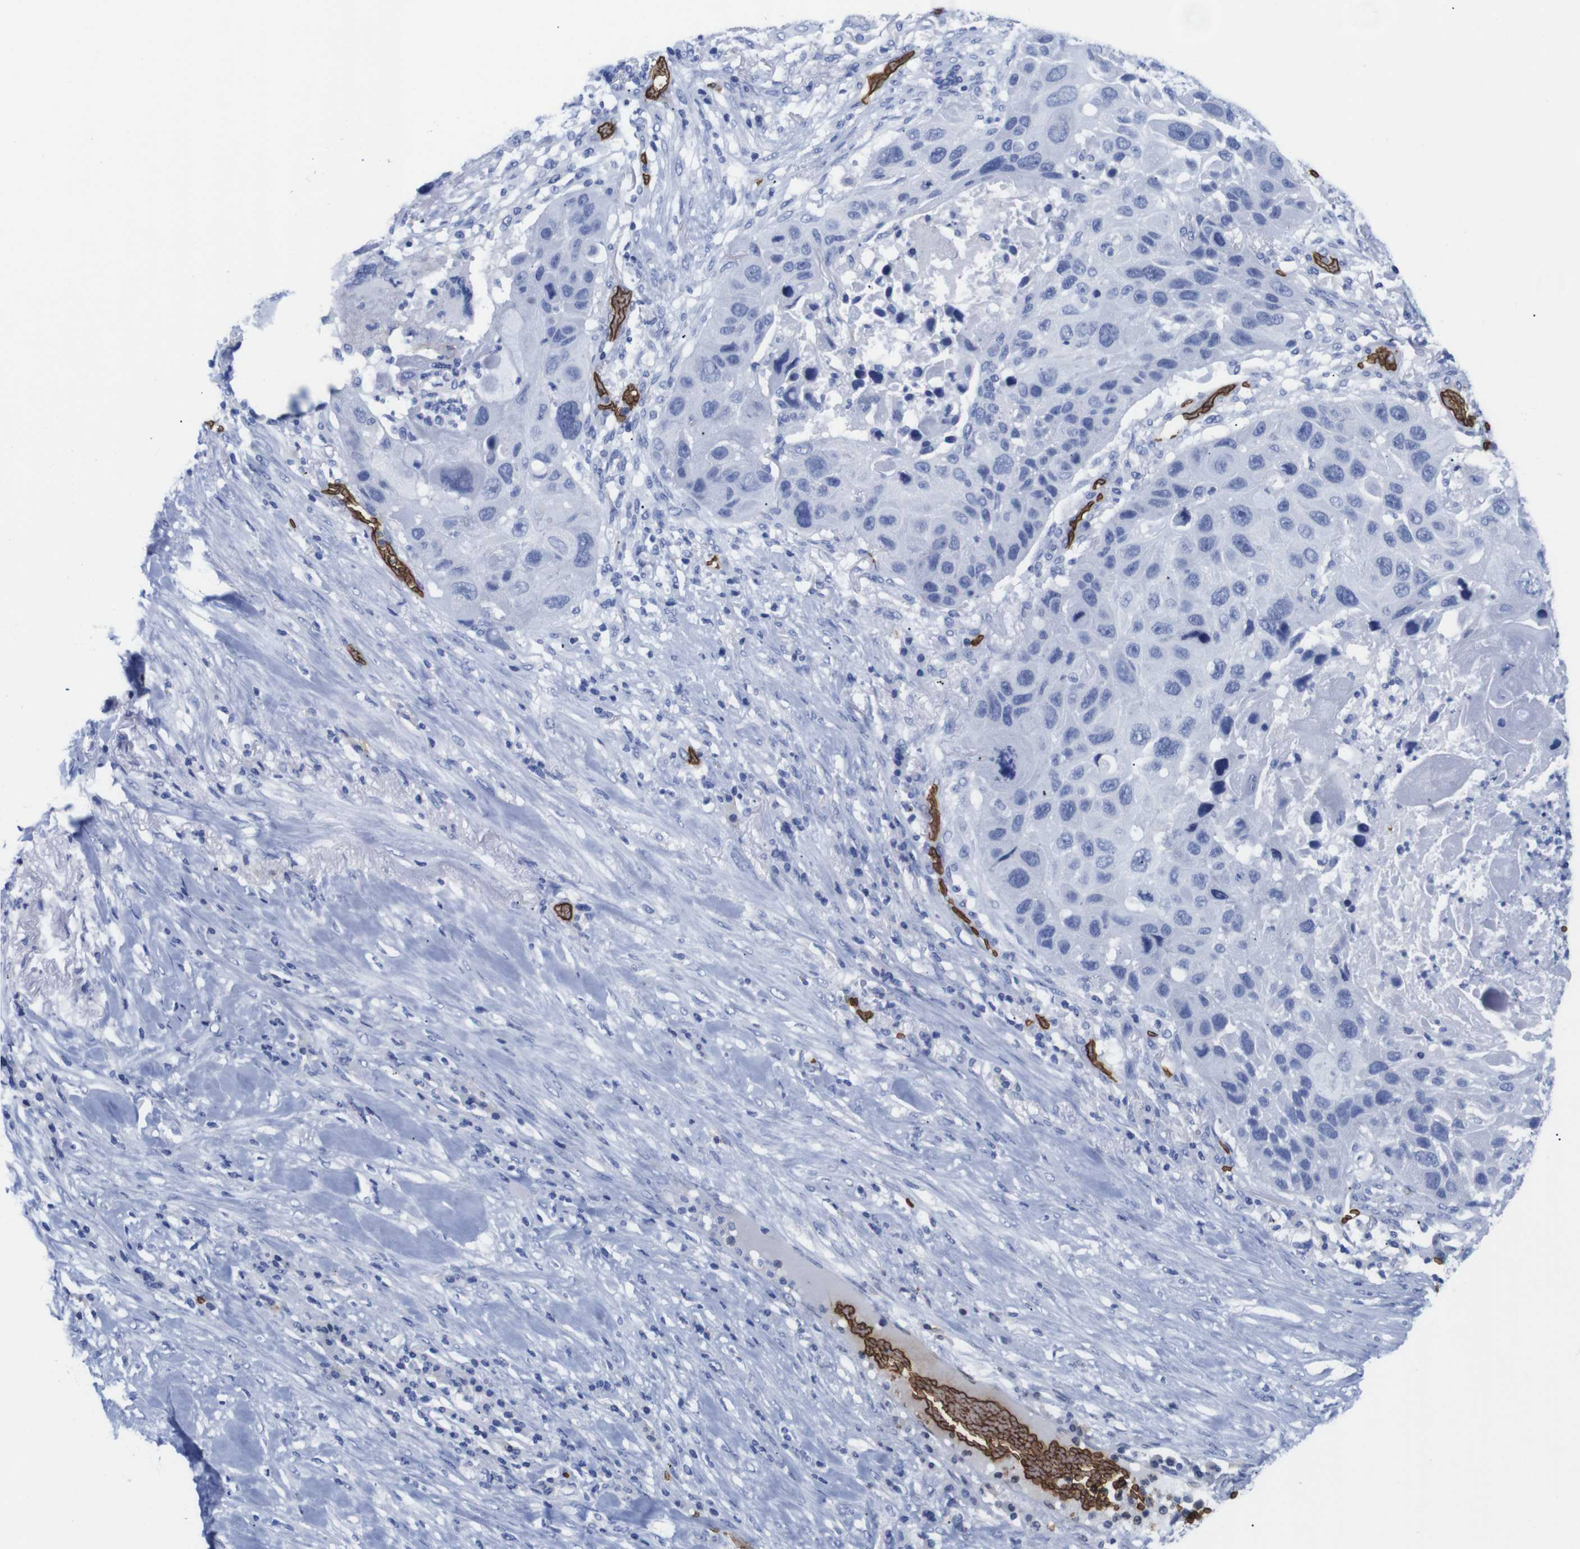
{"staining": {"intensity": "negative", "quantity": "none", "location": "none"}, "tissue": "lung cancer", "cell_type": "Tumor cells", "image_type": "cancer", "snomed": [{"axis": "morphology", "description": "Squamous cell carcinoma, NOS"}, {"axis": "topography", "description": "Lung"}], "caption": "Lung cancer was stained to show a protein in brown. There is no significant positivity in tumor cells.", "gene": "S1PR2", "patient": {"sex": "male", "age": 57}}